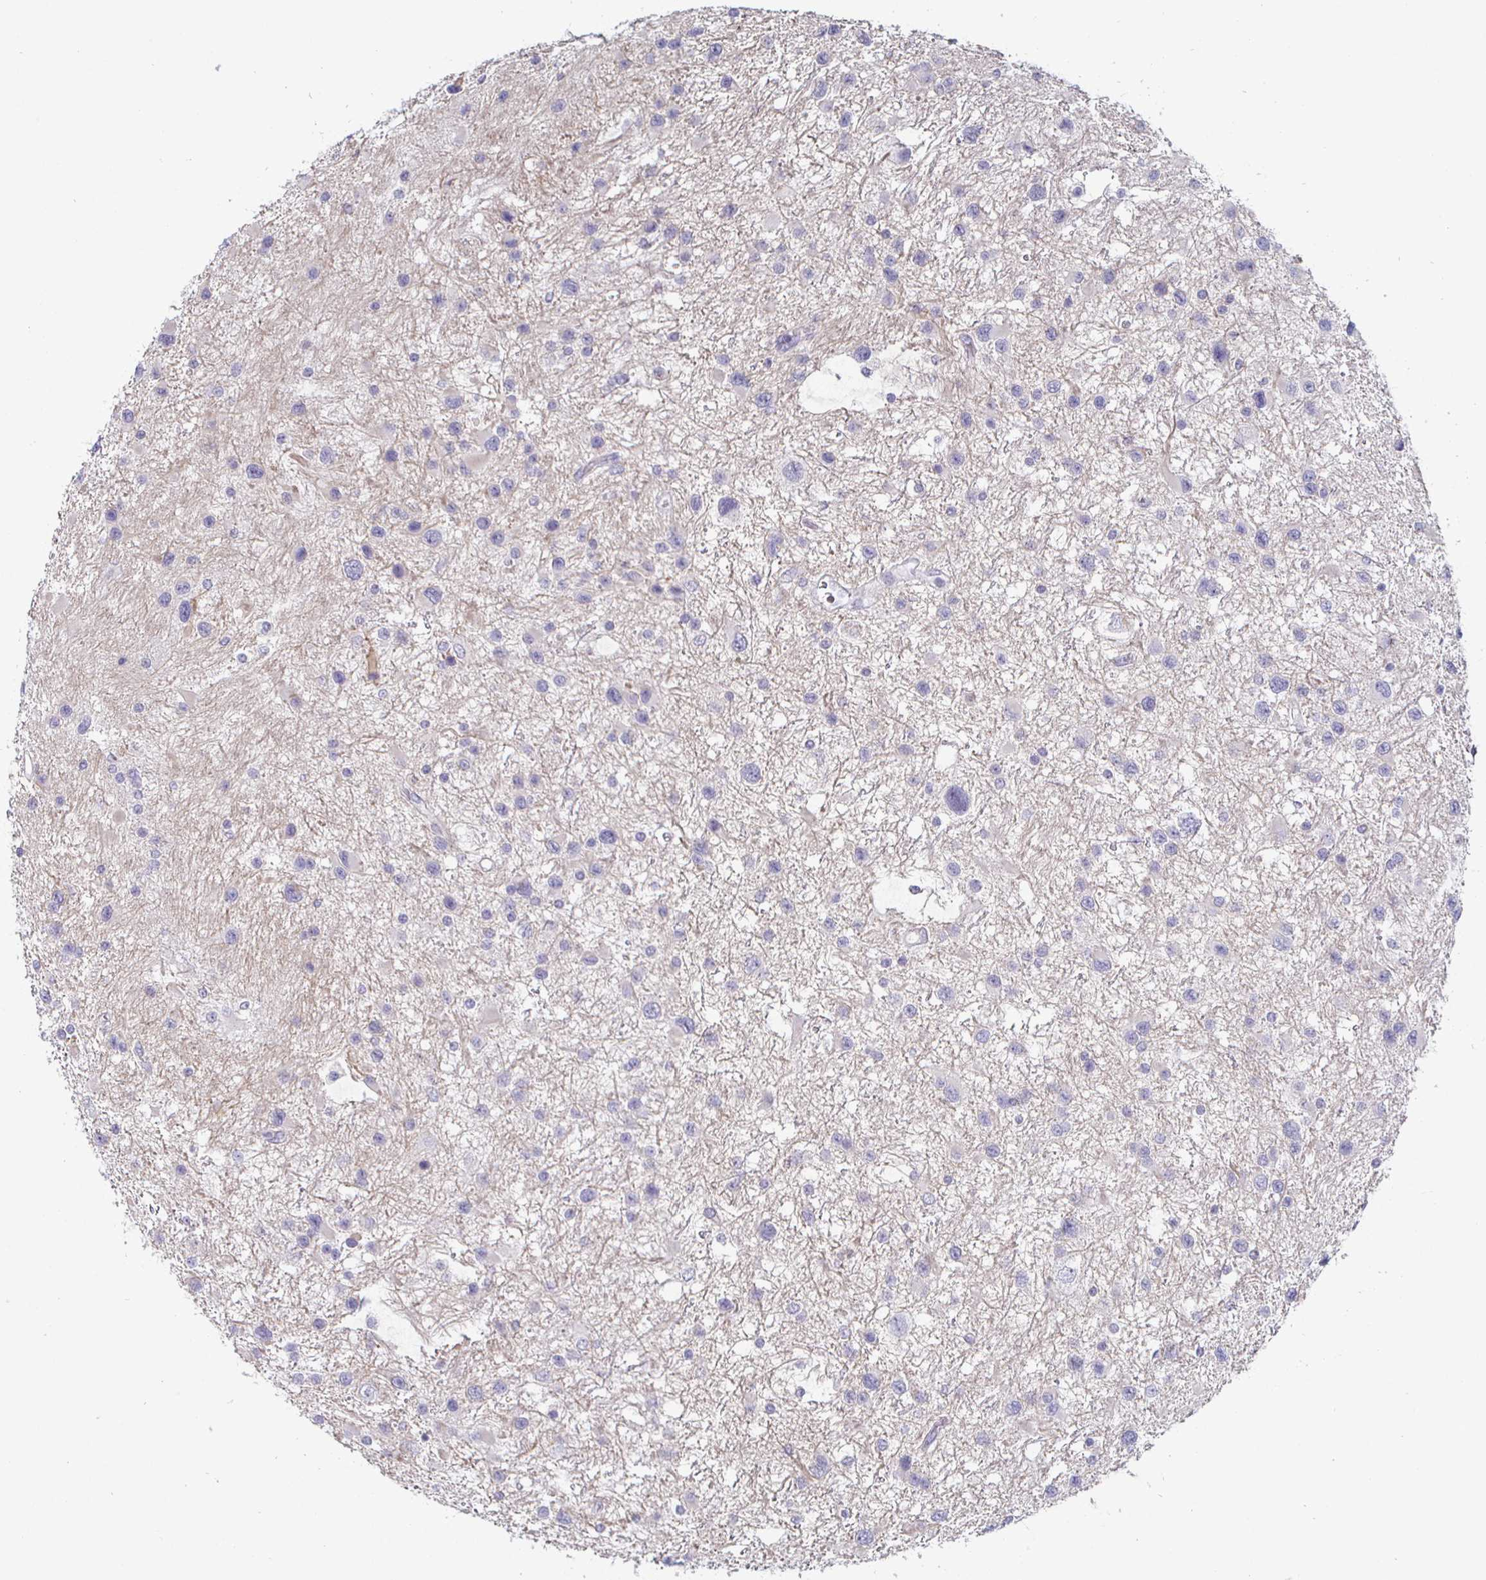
{"staining": {"intensity": "negative", "quantity": "none", "location": "none"}, "tissue": "glioma", "cell_type": "Tumor cells", "image_type": "cancer", "snomed": [{"axis": "morphology", "description": "Glioma, malignant, Low grade"}, {"axis": "topography", "description": "Brain"}], "caption": "Image shows no significant protein positivity in tumor cells of glioma.", "gene": "ENPP1", "patient": {"sex": "female", "age": 32}}